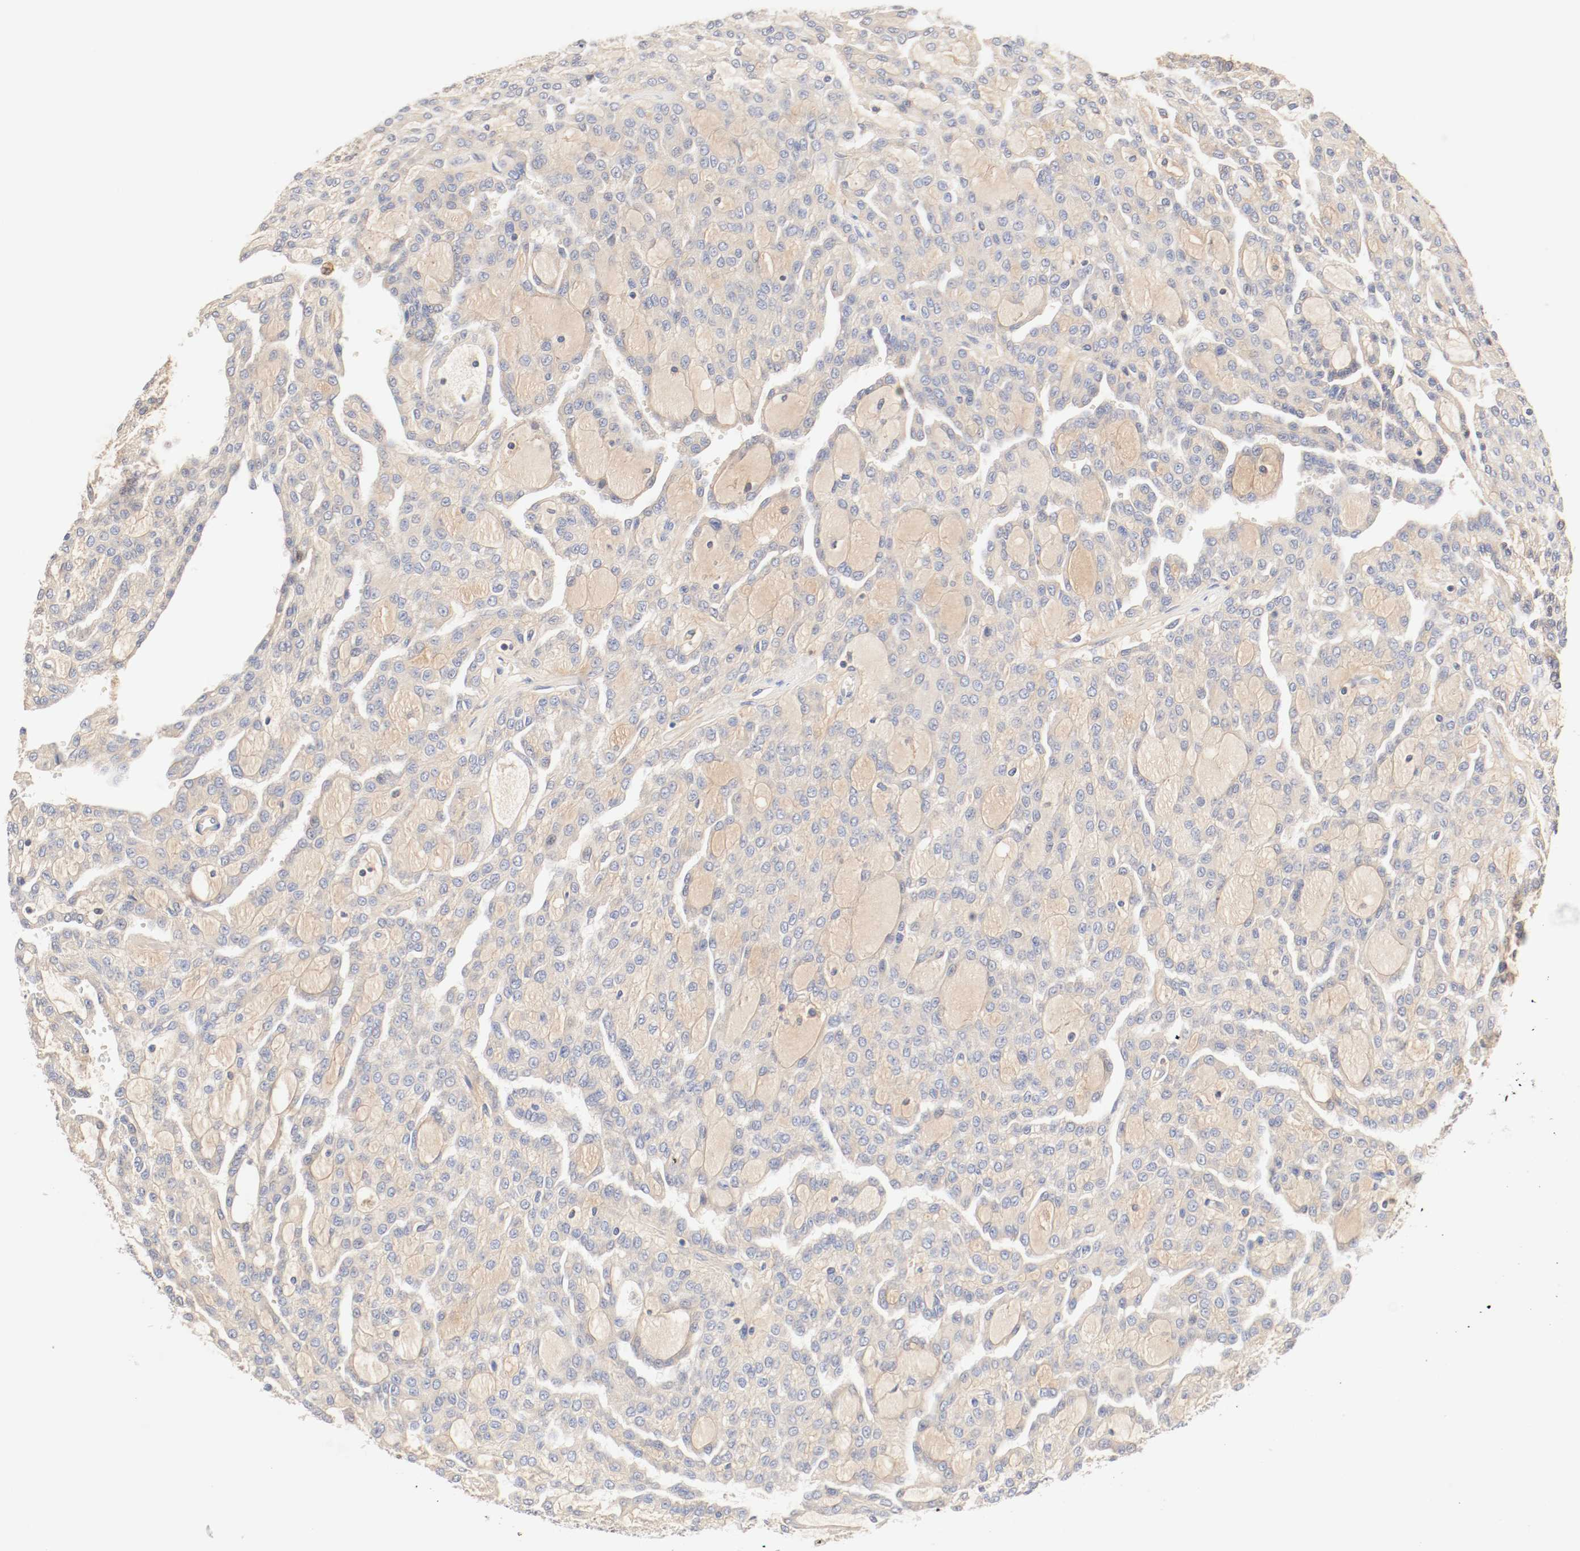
{"staining": {"intensity": "moderate", "quantity": ">75%", "location": "cytoplasmic/membranous"}, "tissue": "renal cancer", "cell_type": "Tumor cells", "image_type": "cancer", "snomed": [{"axis": "morphology", "description": "Adenocarcinoma, NOS"}, {"axis": "topography", "description": "Kidney"}], "caption": "Adenocarcinoma (renal) stained with a protein marker exhibits moderate staining in tumor cells.", "gene": "GIT1", "patient": {"sex": "male", "age": 63}}